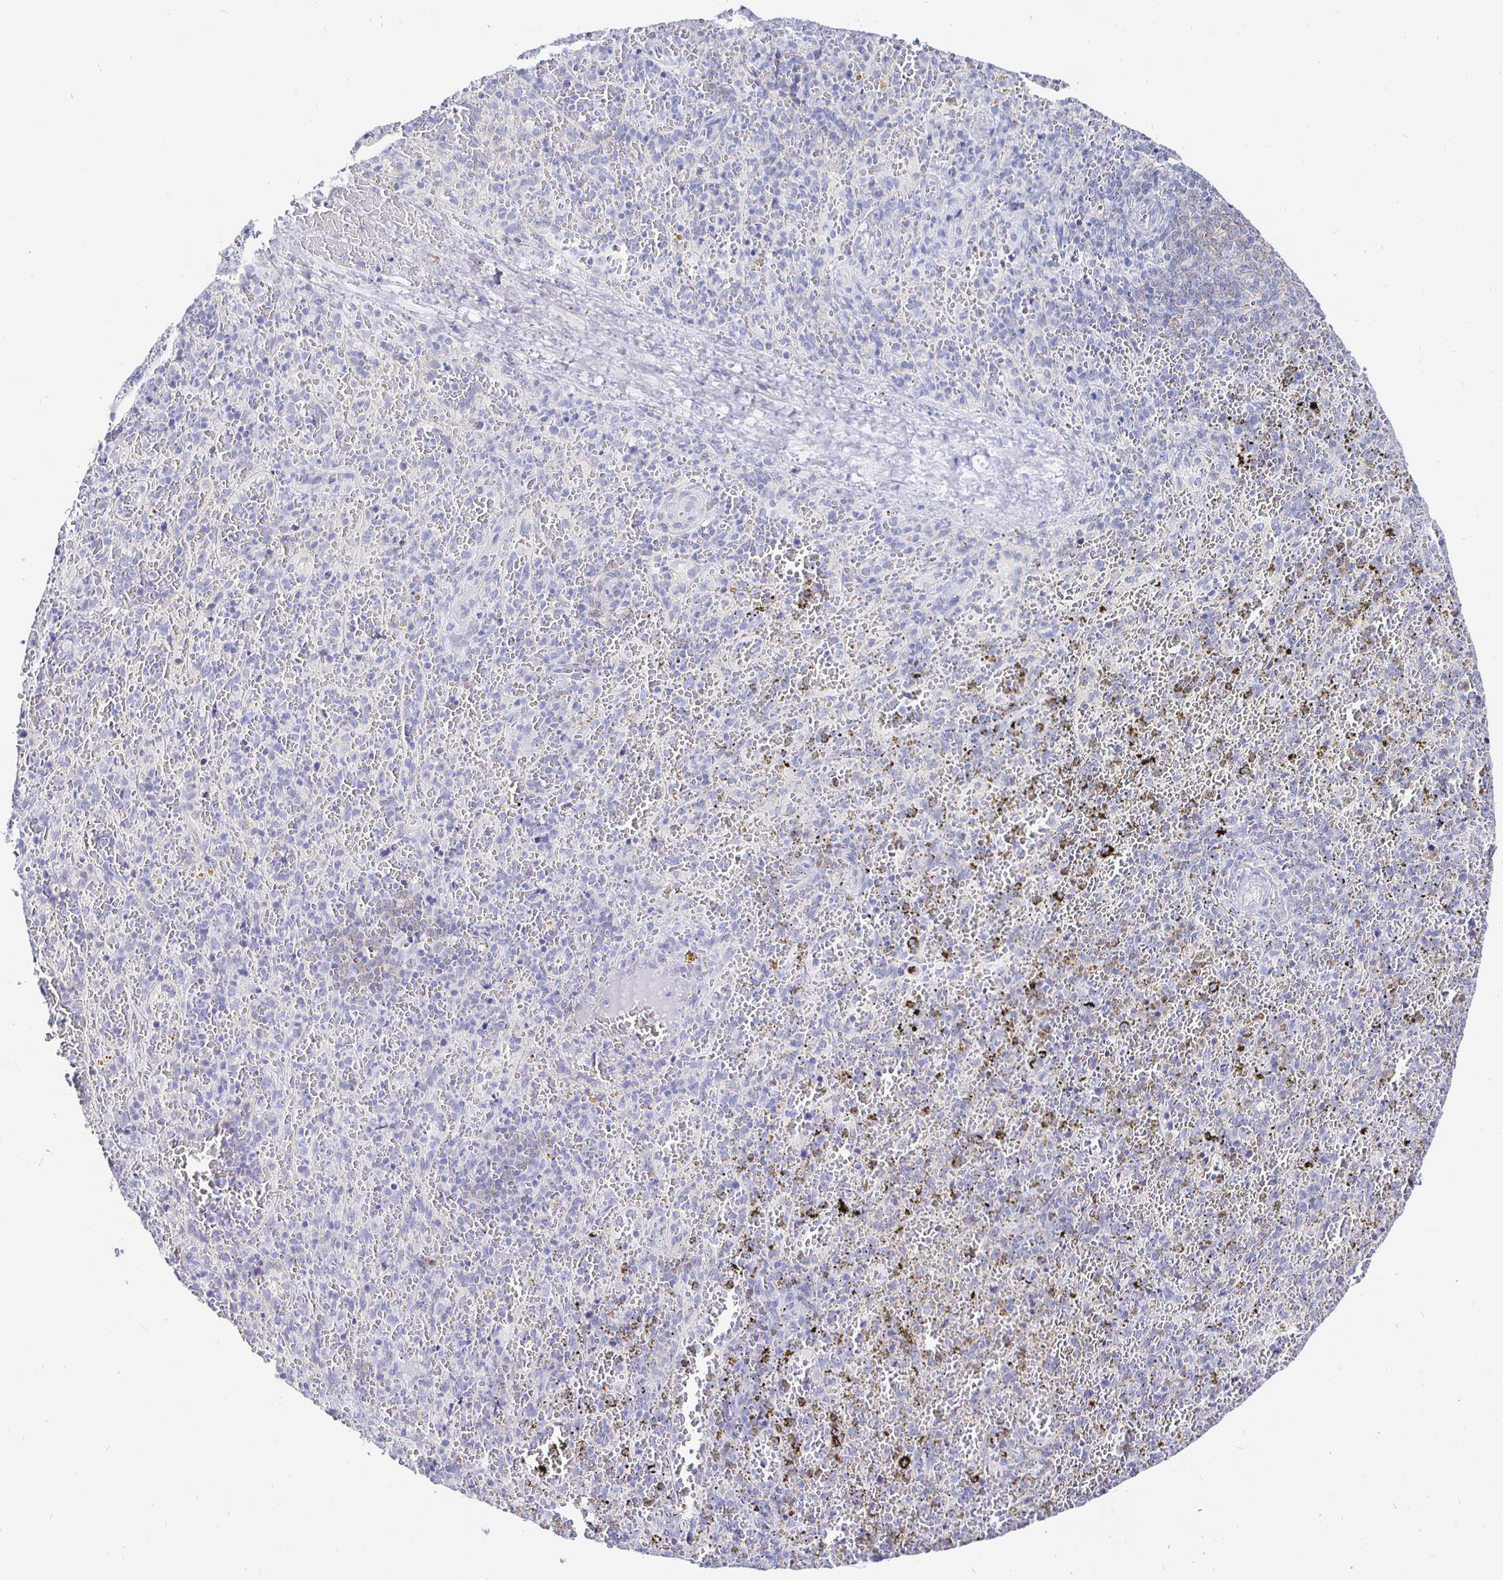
{"staining": {"intensity": "negative", "quantity": "none", "location": "none"}, "tissue": "spleen", "cell_type": "Cells in red pulp", "image_type": "normal", "snomed": [{"axis": "morphology", "description": "Normal tissue, NOS"}, {"axis": "topography", "description": "Spleen"}], "caption": "IHC image of normal human spleen stained for a protein (brown), which shows no positivity in cells in red pulp.", "gene": "CR2", "patient": {"sex": "female", "age": 50}}